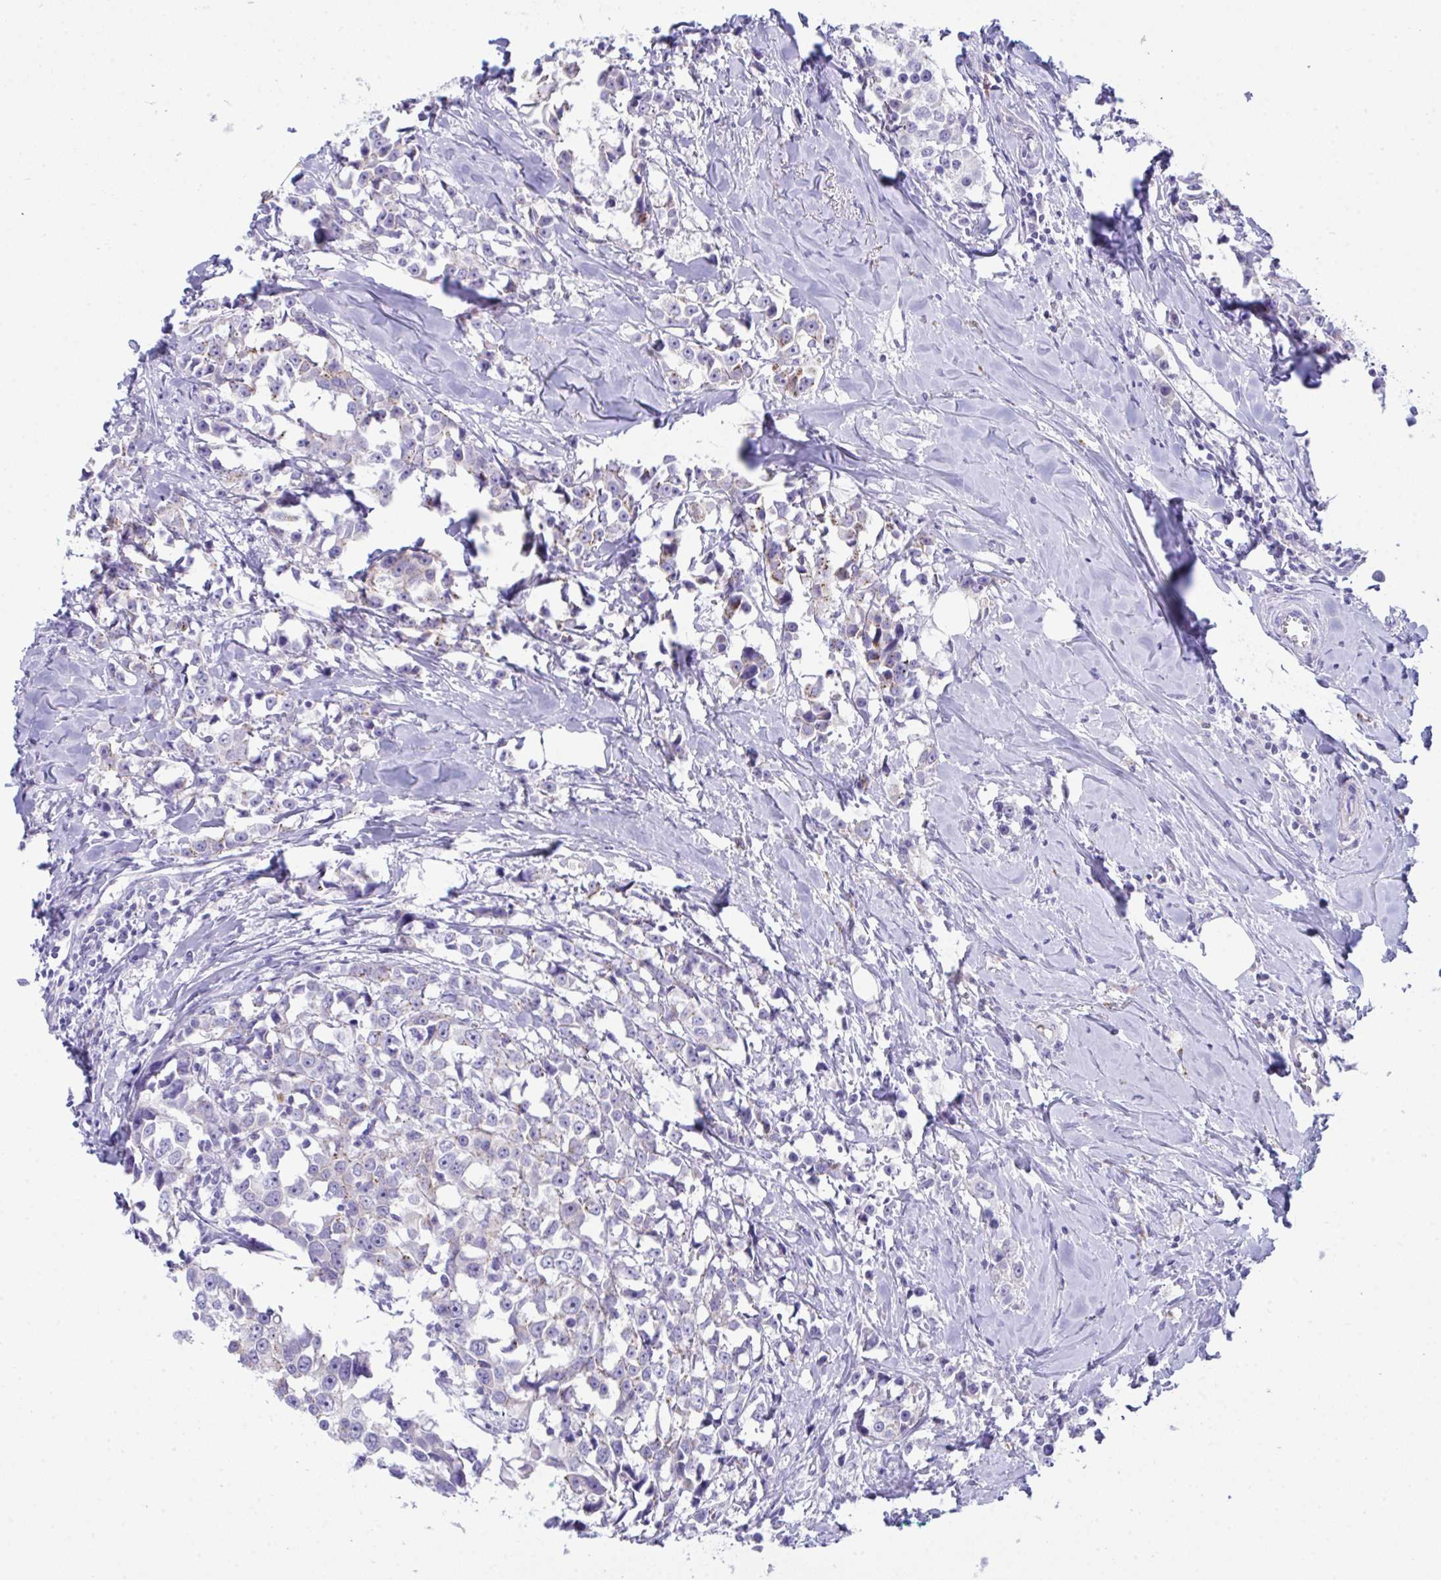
{"staining": {"intensity": "negative", "quantity": "none", "location": "none"}, "tissue": "breast cancer", "cell_type": "Tumor cells", "image_type": "cancer", "snomed": [{"axis": "morphology", "description": "Duct carcinoma"}, {"axis": "topography", "description": "Breast"}], "caption": "Breast cancer (invasive ductal carcinoma) stained for a protein using IHC reveals no expression tumor cells.", "gene": "GLB1L2", "patient": {"sex": "female", "age": 80}}